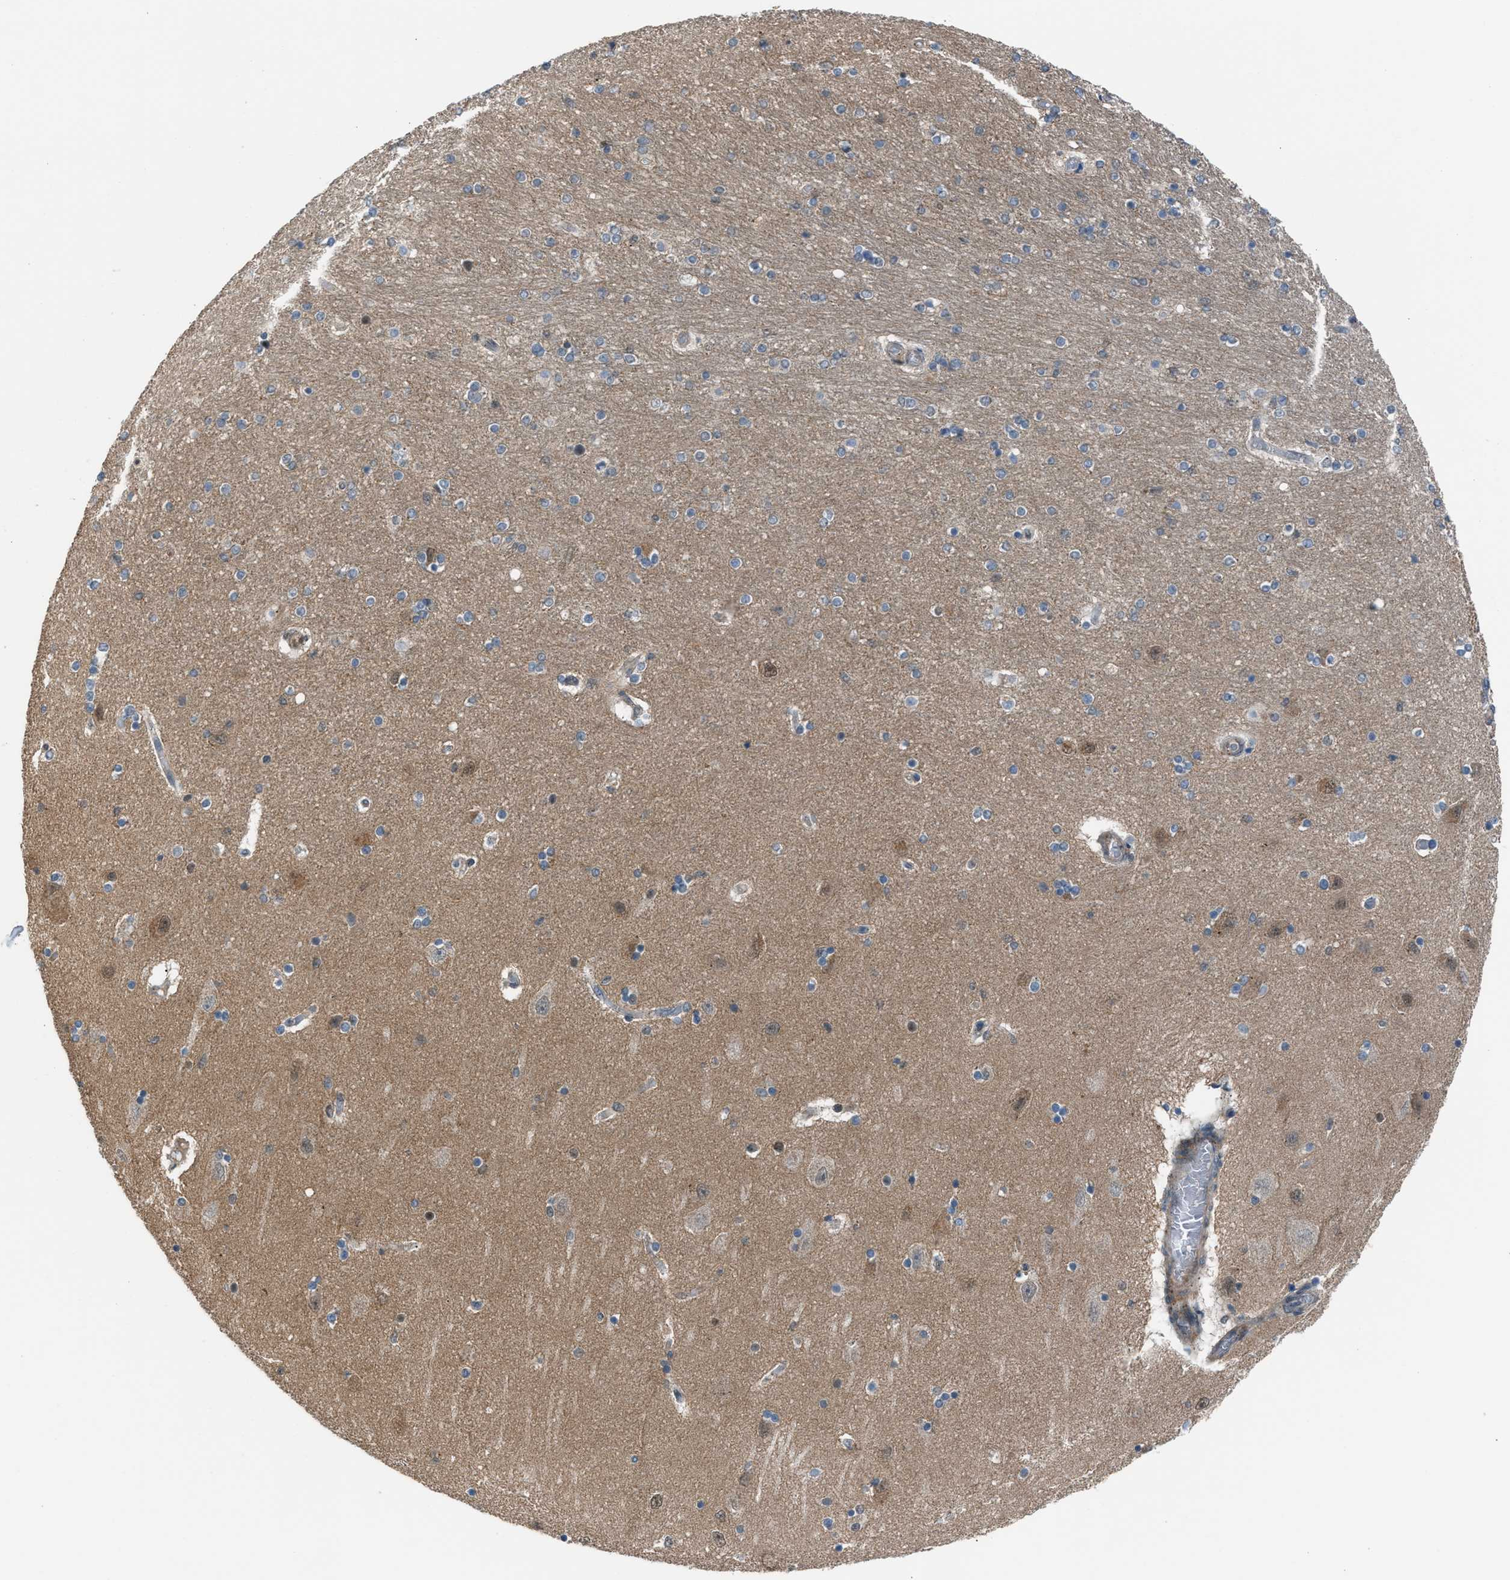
{"staining": {"intensity": "weak", "quantity": "<25%", "location": "cytoplasmic/membranous"}, "tissue": "hippocampus", "cell_type": "Glial cells", "image_type": "normal", "snomed": [{"axis": "morphology", "description": "Normal tissue, NOS"}, {"axis": "topography", "description": "Hippocampus"}], "caption": "Immunohistochemistry (IHC) of benign hippocampus shows no staining in glial cells.", "gene": "CRTC1", "patient": {"sex": "female", "age": 54}}